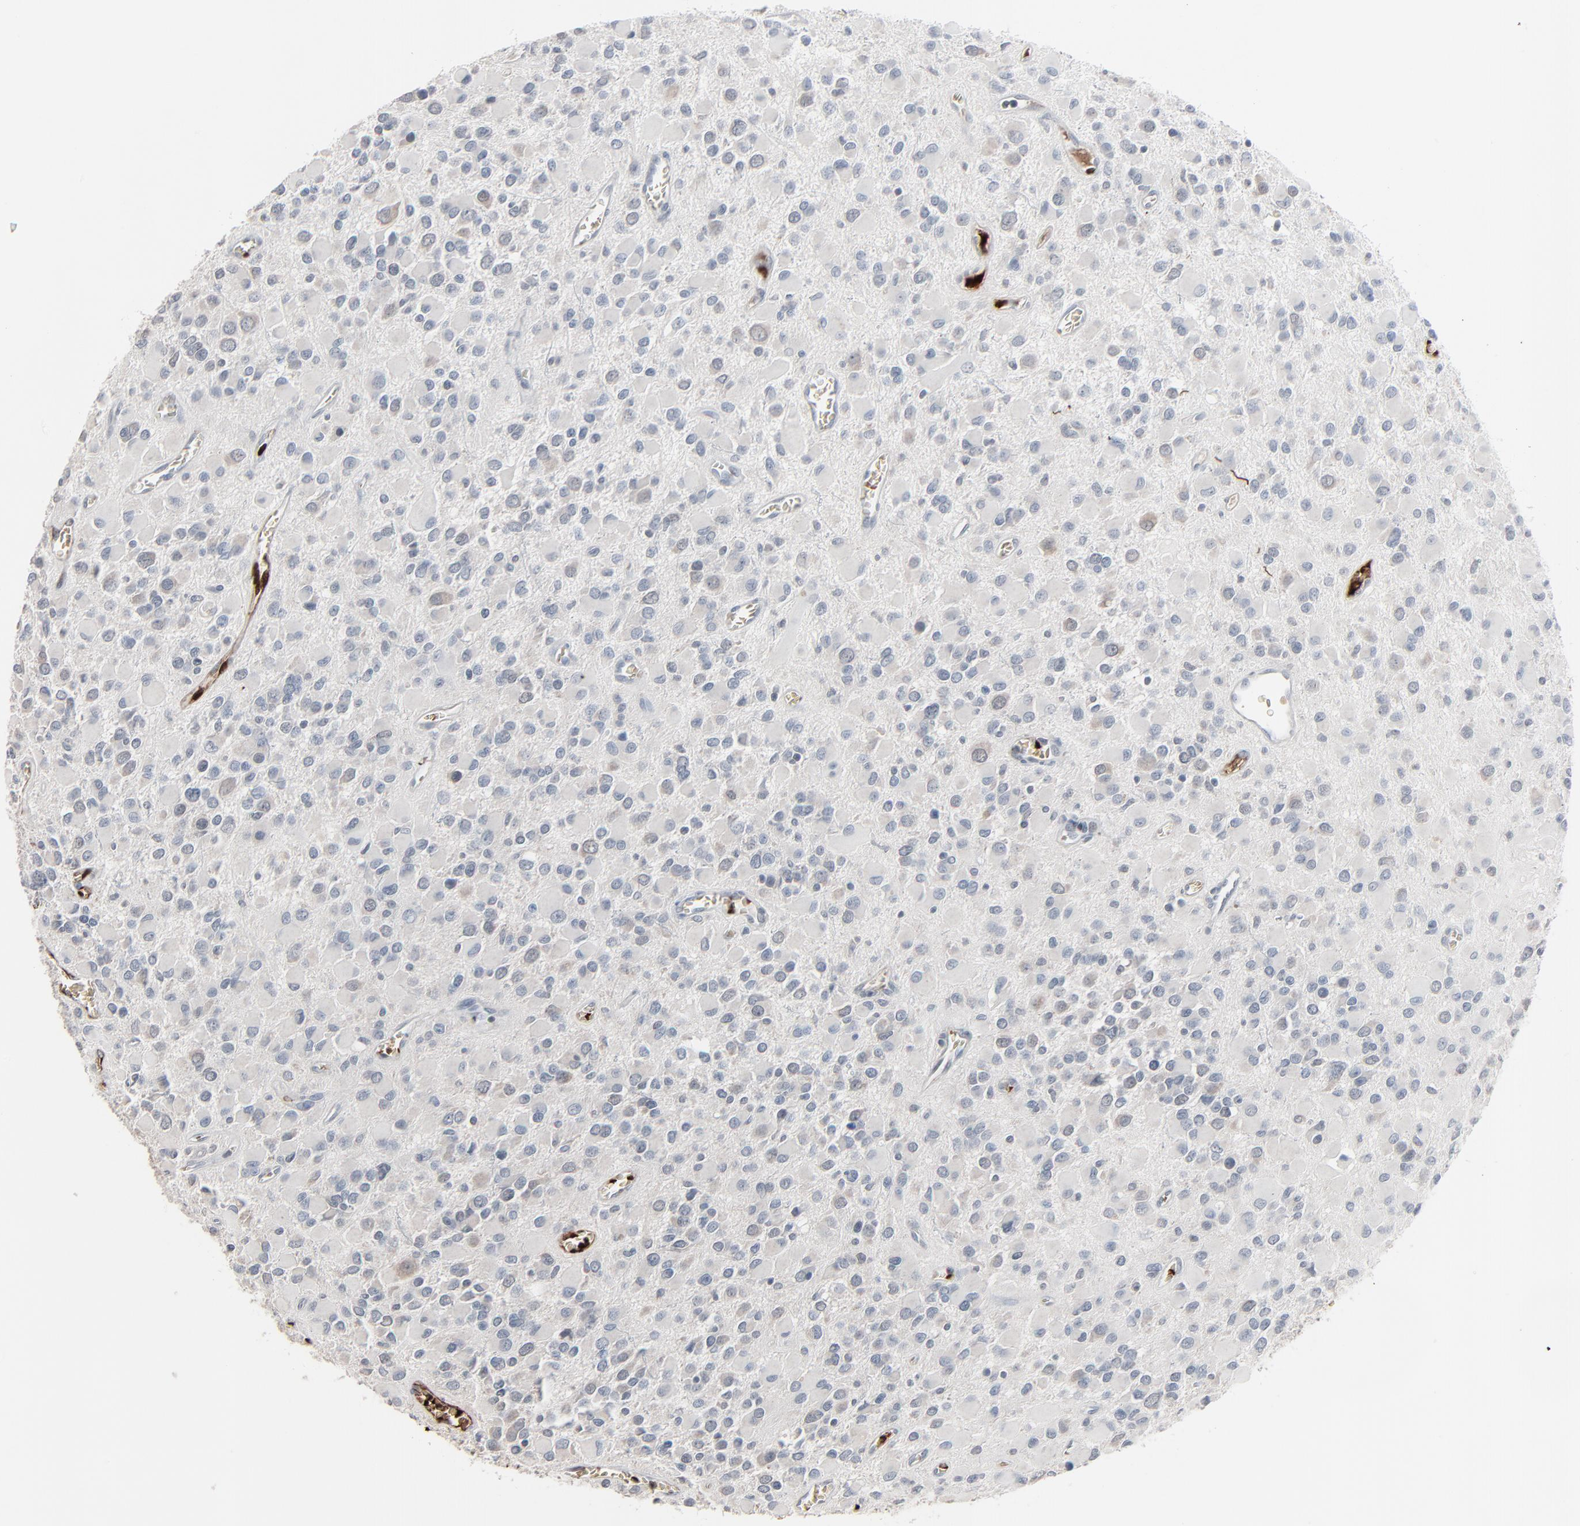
{"staining": {"intensity": "negative", "quantity": "none", "location": "none"}, "tissue": "glioma", "cell_type": "Tumor cells", "image_type": "cancer", "snomed": [{"axis": "morphology", "description": "Glioma, malignant, Low grade"}, {"axis": "topography", "description": "Brain"}], "caption": "IHC photomicrograph of human glioma stained for a protein (brown), which reveals no positivity in tumor cells.", "gene": "SAGE1", "patient": {"sex": "male", "age": 42}}